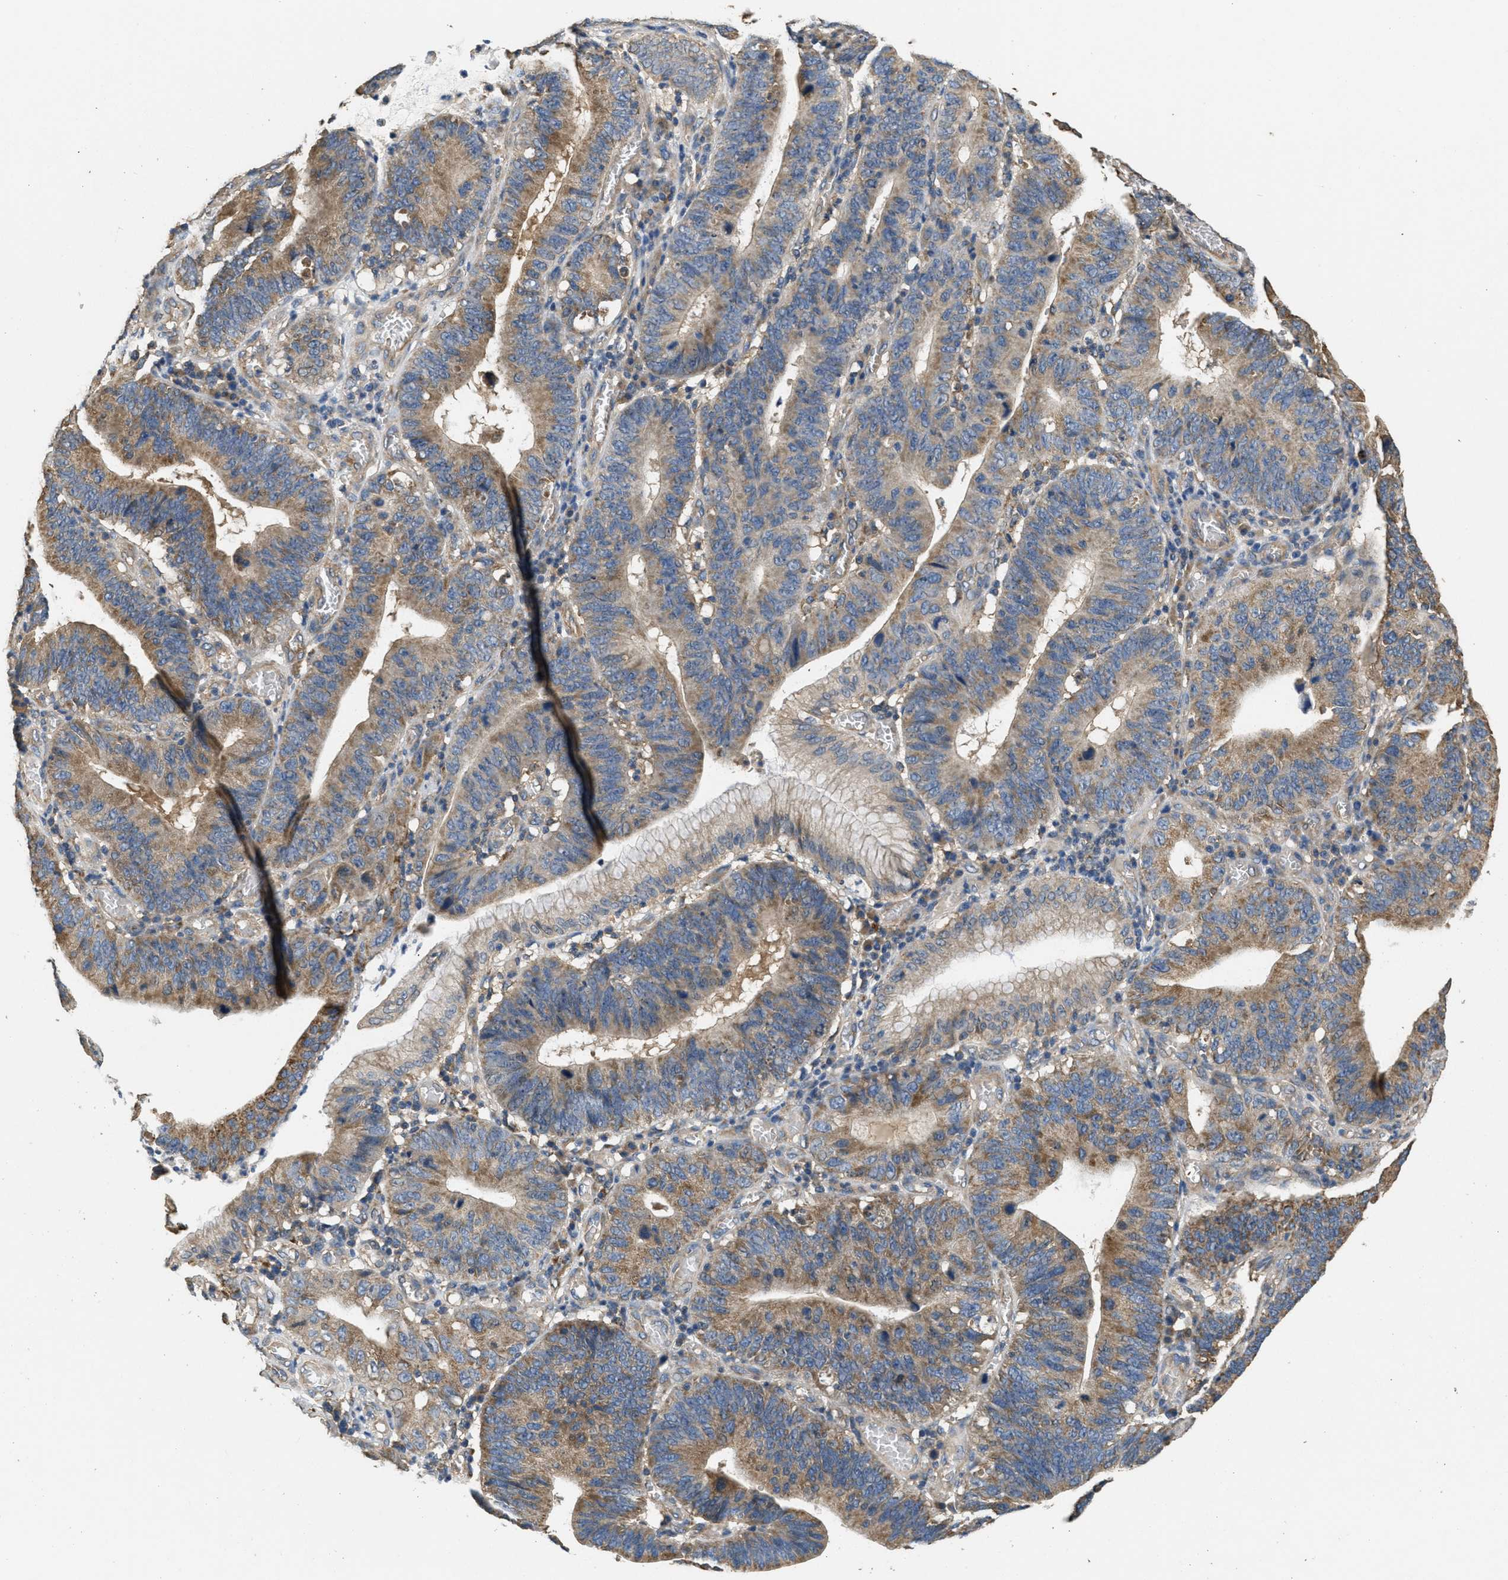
{"staining": {"intensity": "moderate", "quantity": ">75%", "location": "cytoplasmic/membranous"}, "tissue": "stomach cancer", "cell_type": "Tumor cells", "image_type": "cancer", "snomed": [{"axis": "morphology", "description": "Adenocarcinoma, NOS"}, {"axis": "topography", "description": "Stomach"}, {"axis": "topography", "description": "Gastric cardia"}], "caption": "Immunohistochemistry of human adenocarcinoma (stomach) shows medium levels of moderate cytoplasmic/membranous expression in about >75% of tumor cells. The staining was performed using DAB (3,3'-diaminobenzidine), with brown indicating positive protein expression. Nuclei are stained blue with hematoxylin.", "gene": "THBS2", "patient": {"sex": "male", "age": 59}}